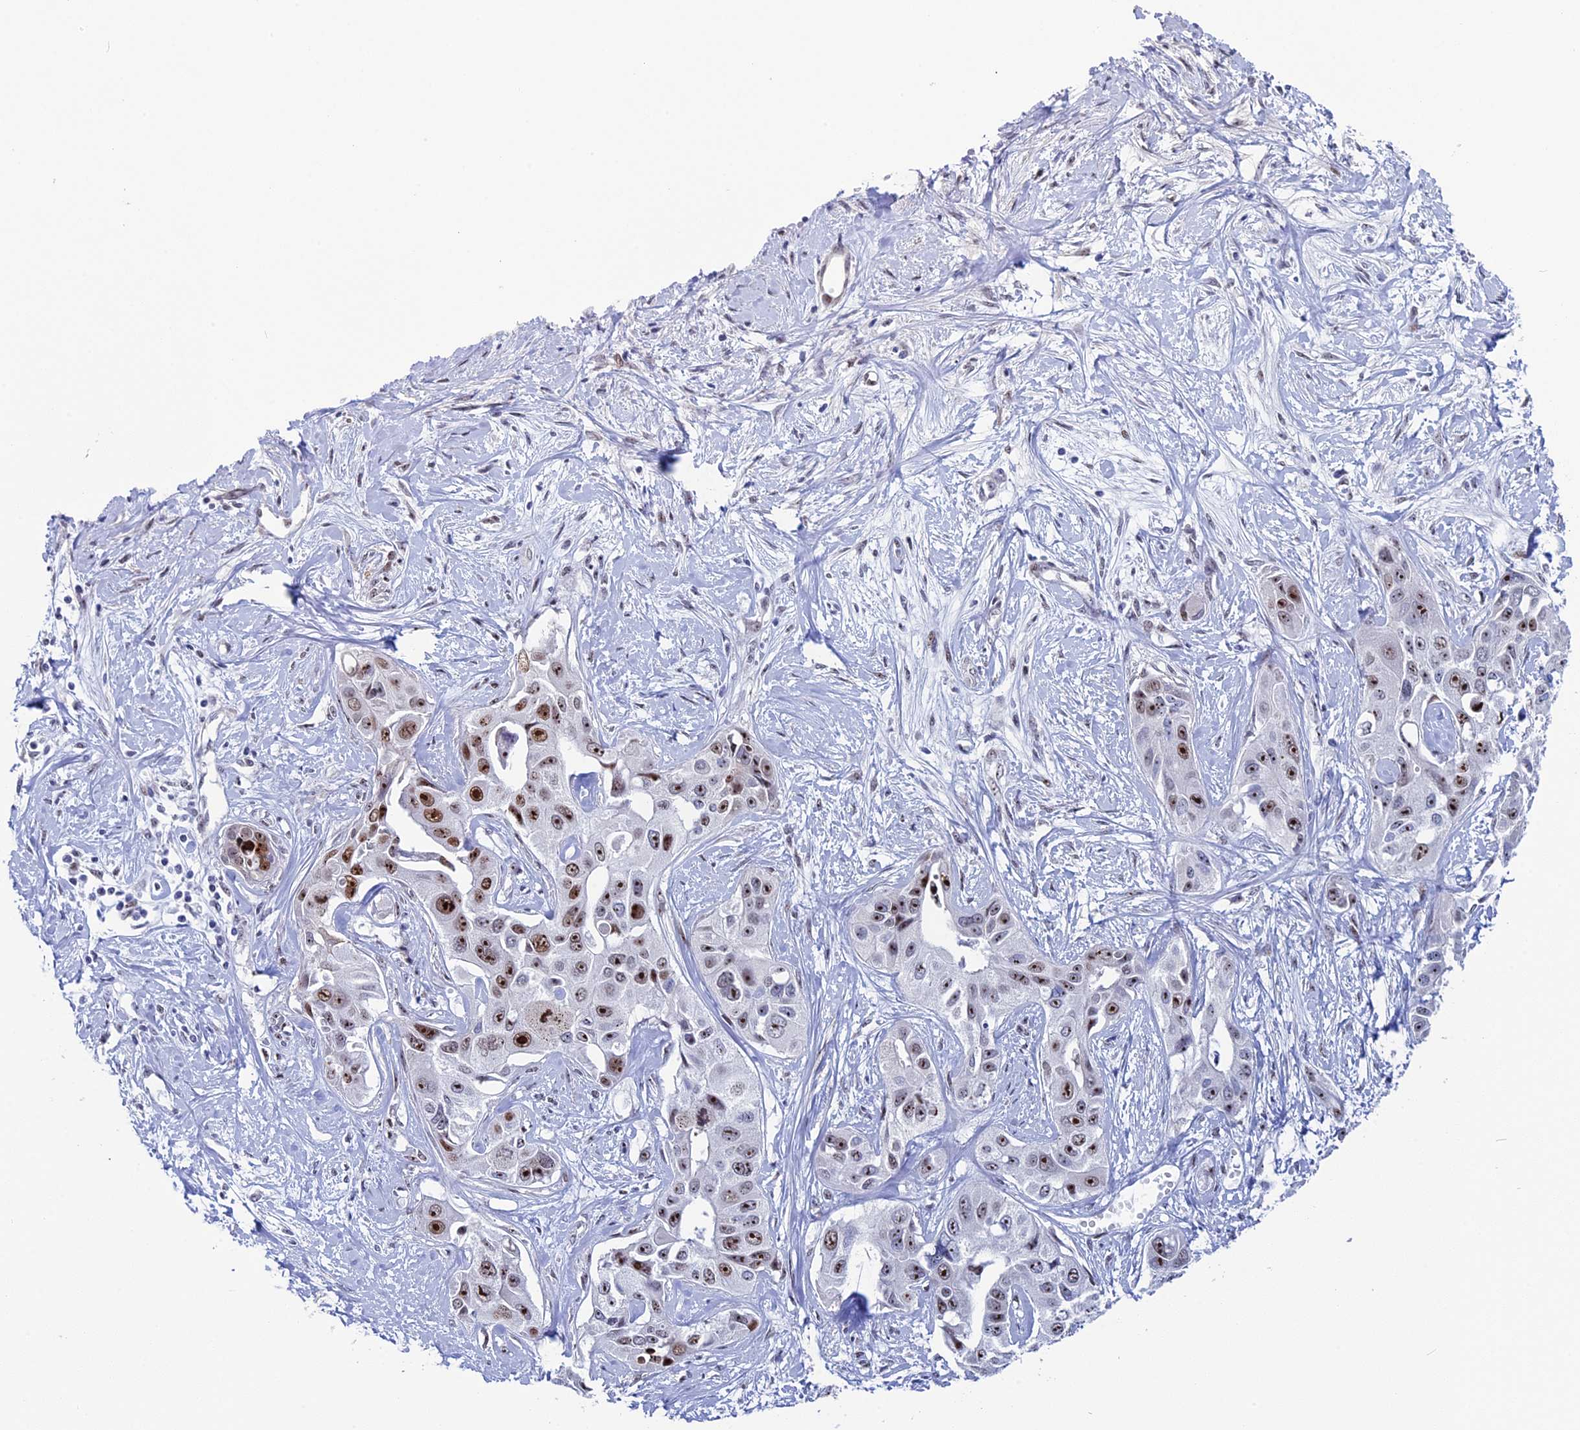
{"staining": {"intensity": "strong", "quantity": "25%-75%", "location": "nuclear"}, "tissue": "liver cancer", "cell_type": "Tumor cells", "image_type": "cancer", "snomed": [{"axis": "morphology", "description": "Cholangiocarcinoma"}, {"axis": "topography", "description": "Liver"}], "caption": "Liver cancer was stained to show a protein in brown. There is high levels of strong nuclear staining in about 25%-75% of tumor cells.", "gene": "CCDC86", "patient": {"sex": "male", "age": 59}}